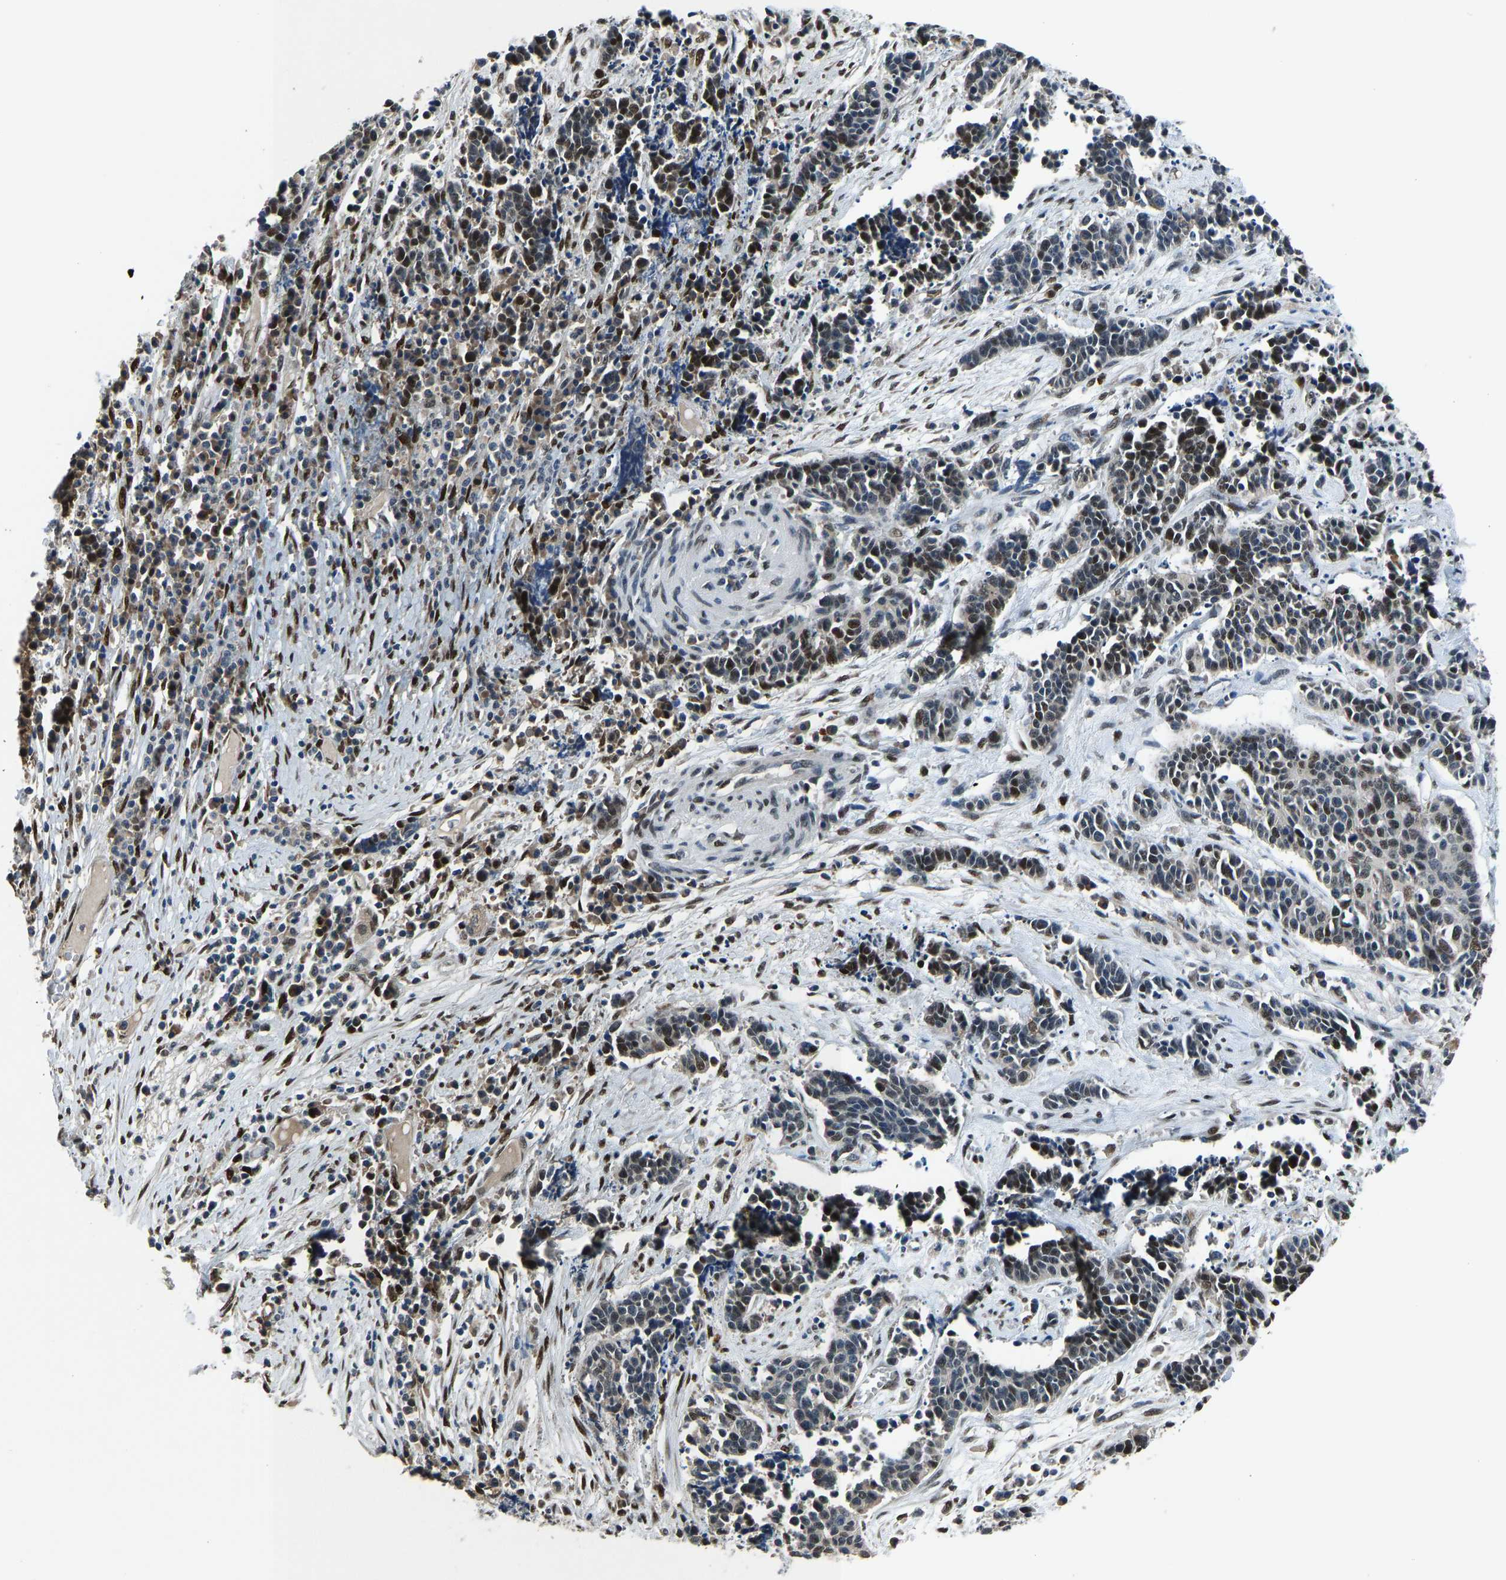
{"staining": {"intensity": "strong", "quantity": "<25%", "location": "nuclear"}, "tissue": "cervical cancer", "cell_type": "Tumor cells", "image_type": "cancer", "snomed": [{"axis": "morphology", "description": "Squamous cell carcinoma, NOS"}, {"axis": "topography", "description": "Cervix"}], "caption": "The photomicrograph shows staining of squamous cell carcinoma (cervical), revealing strong nuclear protein positivity (brown color) within tumor cells.", "gene": "FOS", "patient": {"sex": "female", "age": 35}}